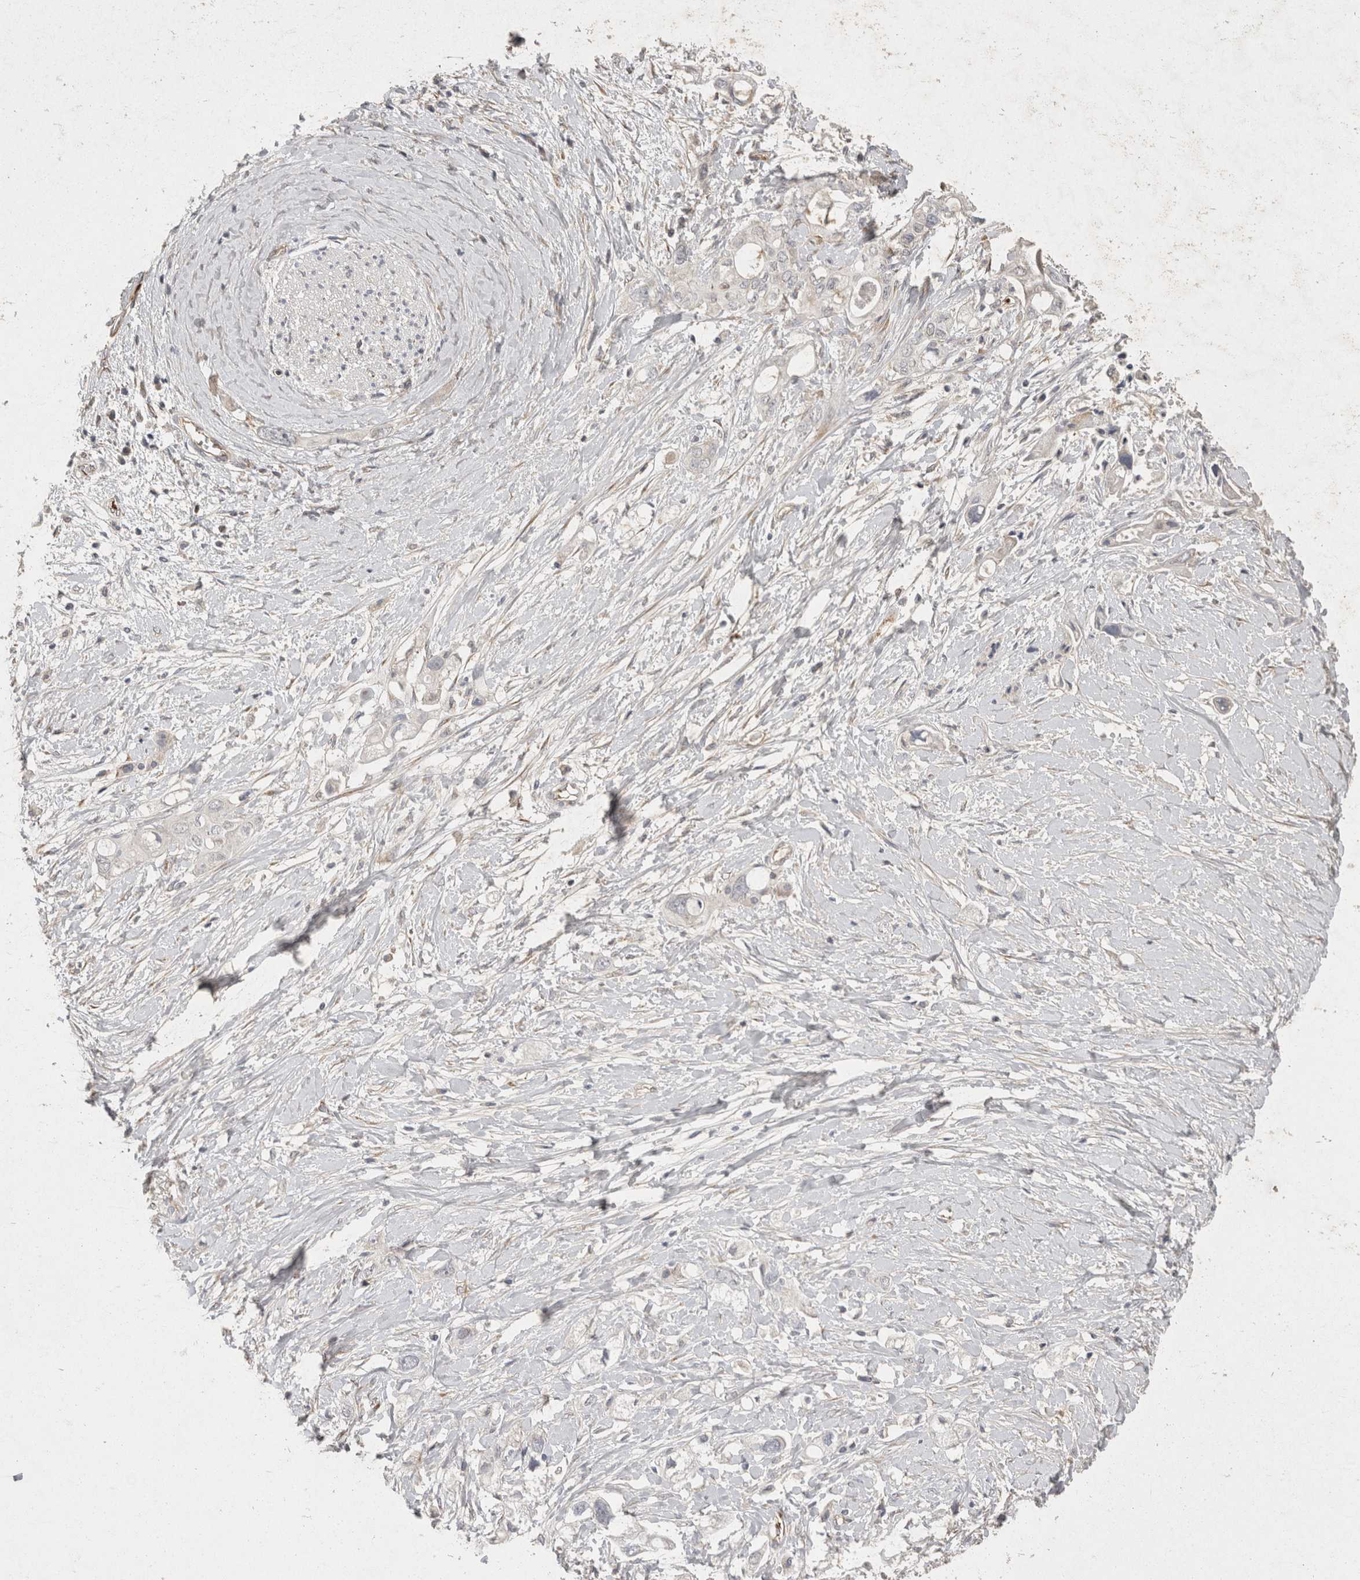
{"staining": {"intensity": "negative", "quantity": "none", "location": "none"}, "tissue": "pancreatic cancer", "cell_type": "Tumor cells", "image_type": "cancer", "snomed": [{"axis": "morphology", "description": "Adenocarcinoma, NOS"}, {"axis": "topography", "description": "Pancreas"}], "caption": "Tumor cells show no significant expression in pancreatic cancer (adenocarcinoma).", "gene": "EIF4G3", "patient": {"sex": "female", "age": 56}}